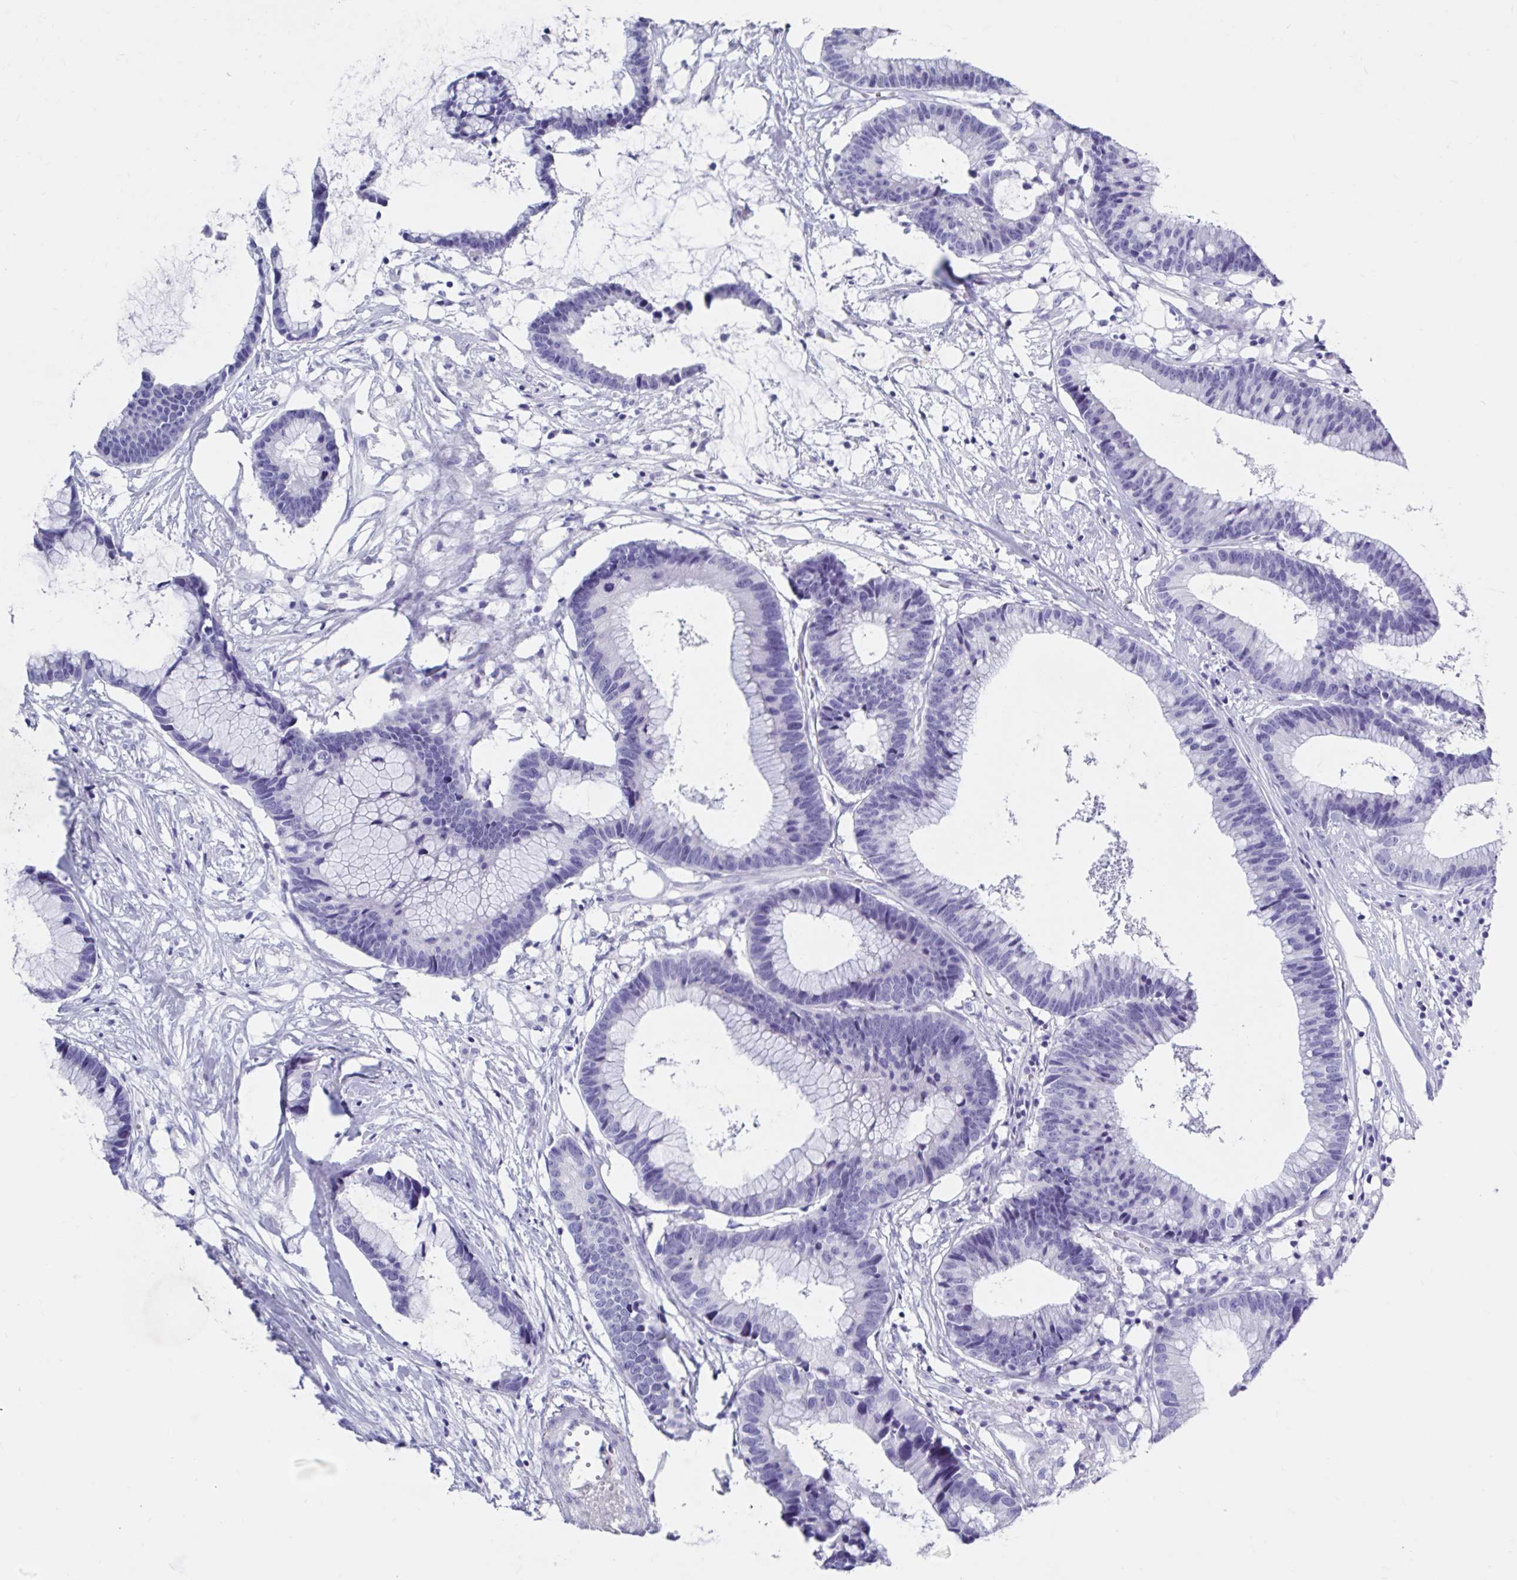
{"staining": {"intensity": "negative", "quantity": "none", "location": "none"}, "tissue": "colorectal cancer", "cell_type": "Tumor cells", "image_type": "cancer", "snomed": [{"axis": "morphology", "description": "Adenocarcinoma, NOS"}, {"axis": "topography", "description": "Colon"}], "caption": "Immunohistochemistry (IHC) histopathology image of human colorectal adenocarcinoma stained for a protein (brown), which demonstrates no staining in tumor cells.", "gene": "DPEP3", "patient": {"sex": "female", "age": 78}}